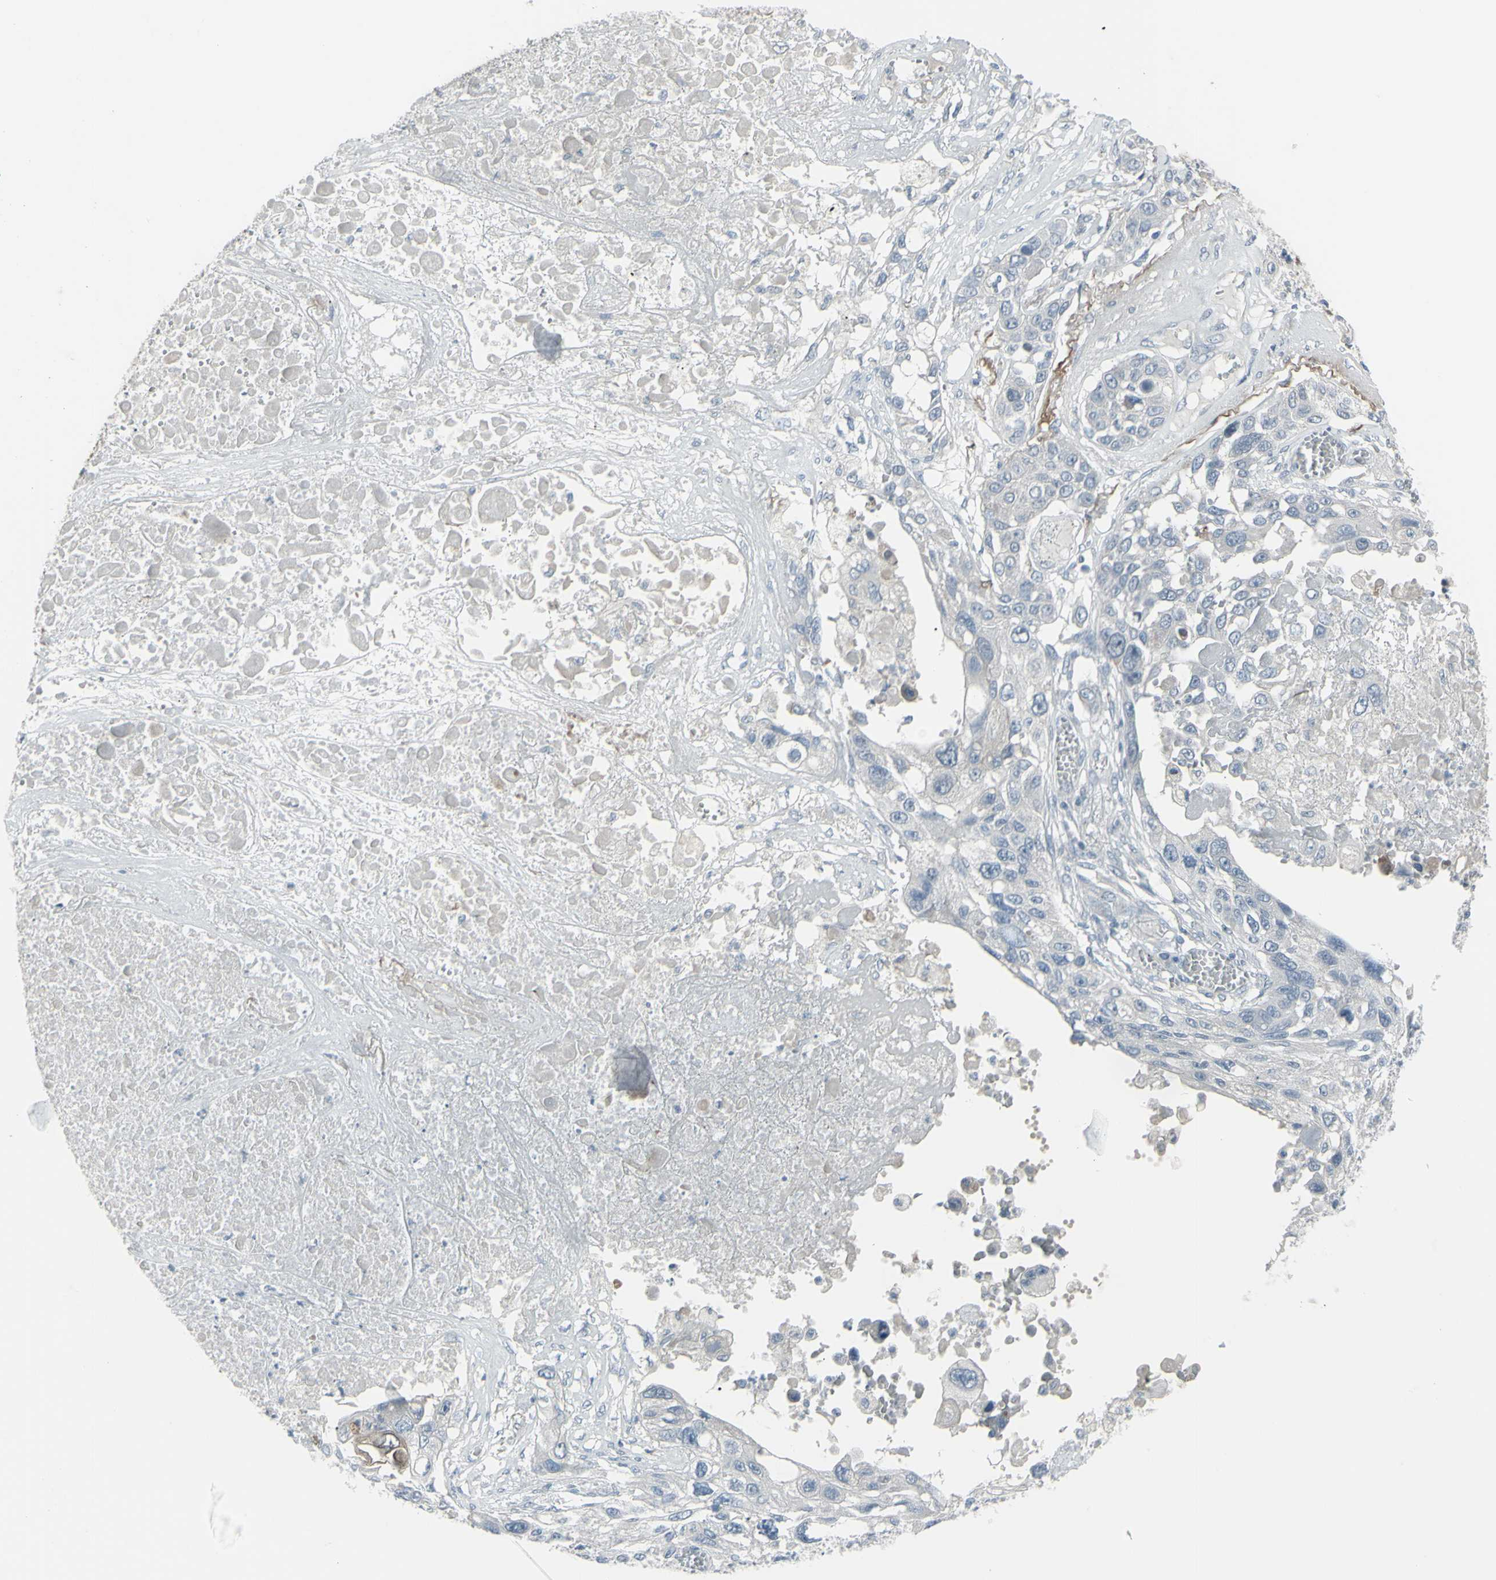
{"staining": {"intensity": "weak", "quantity": "<25%", "location": "cytoplasmic/membranous"}, "tissue": "lung cancer", "cell_type": "Tumor cells", "image_type": "cancer", "snomed": [{"axis": "morphology", "description": "Squamous cell carcinoma, NOS"}, {"axis": "topography", "description": "Lung"}], "caption": "Immunohistochemical staining of human lung squamous cell carcinoma displays no significant positivity in tumor cells. (Brightfield microscopy of DAB (3,3'-diaminobenzidine) IHC at high magnification).", "gene": "RAB3A", "patient": {"sex": "male", "age": 71}}